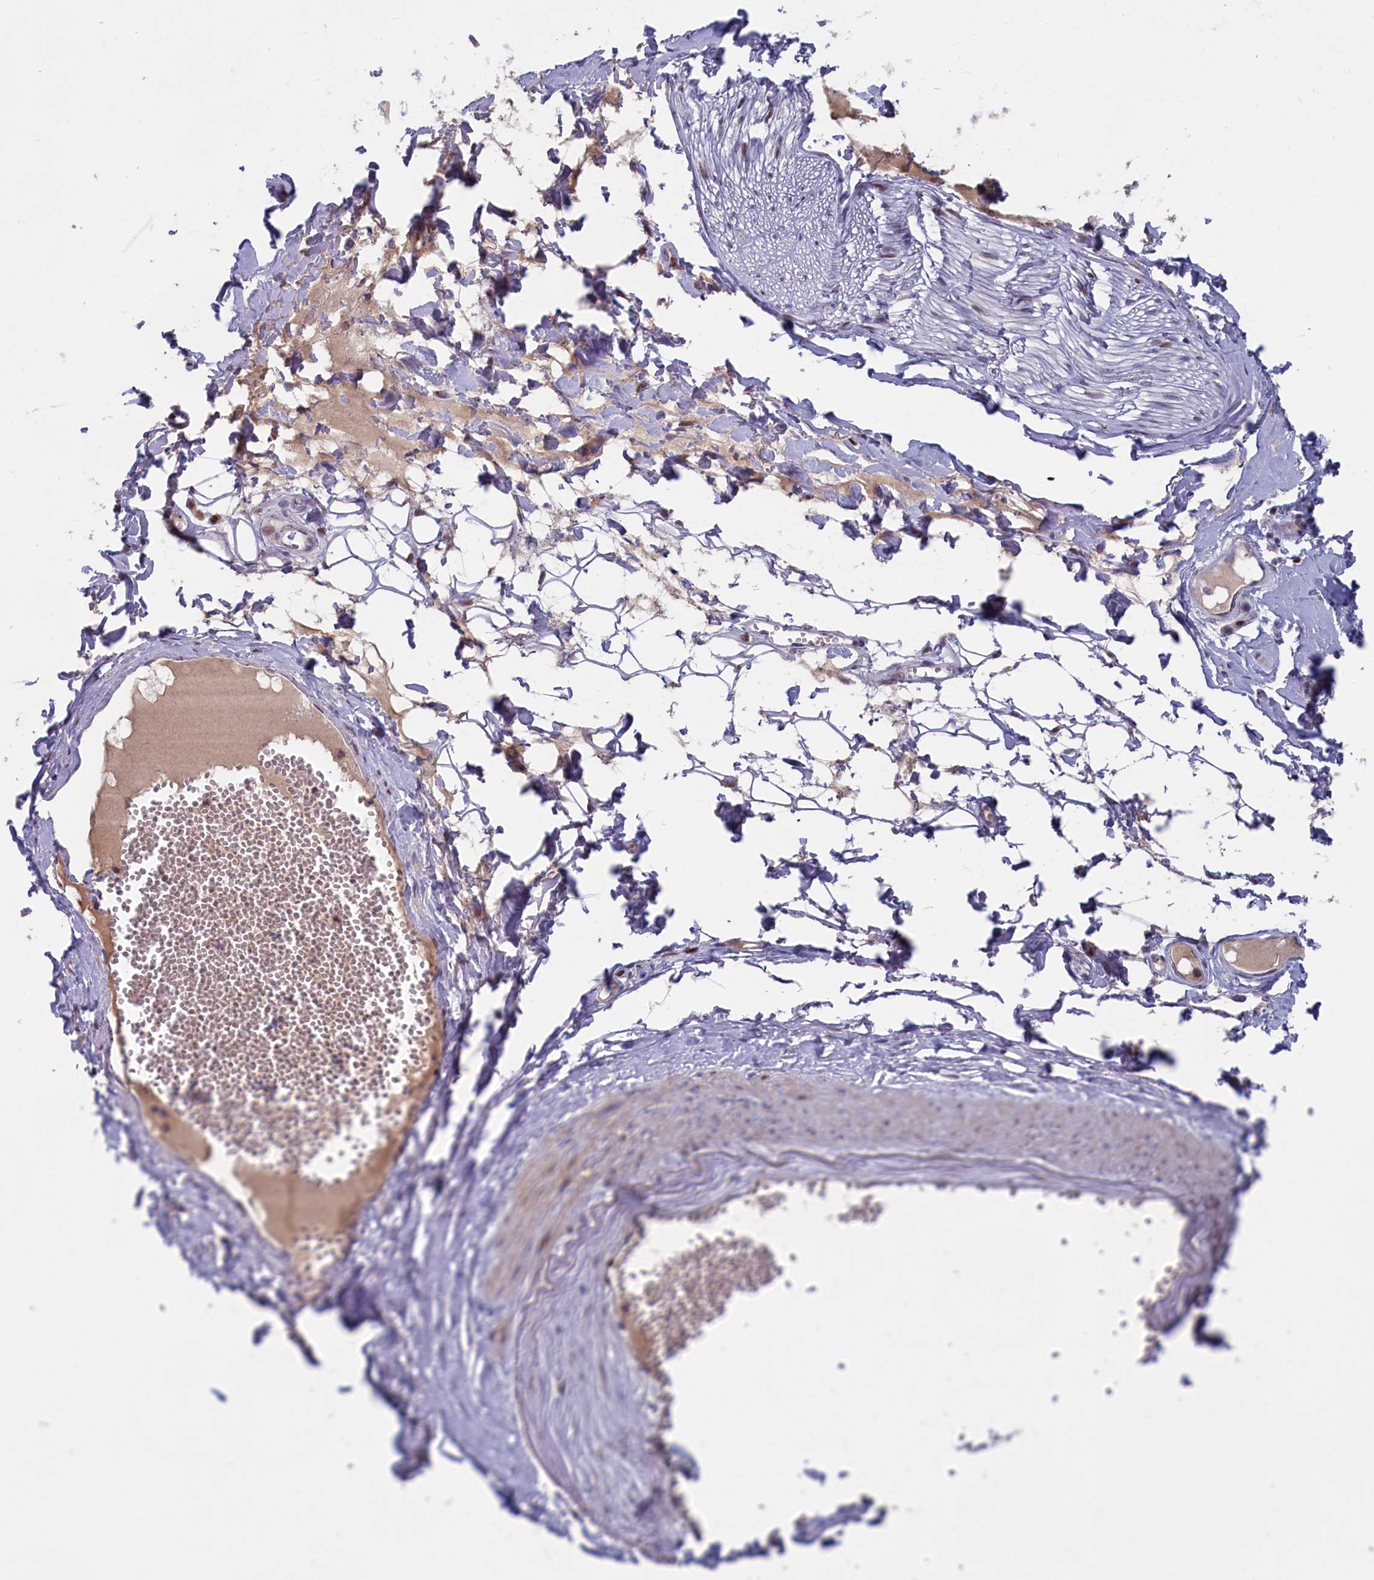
{"staining": {"intensity": "moderate", "quantity": "25%-75%", "location": "nuclear"}, "tissue": "adipose tissue", "cell_type": "Adipocytes", "image_type": "normal", "snomed": [{"axis": "morphology", "description": "Normal tissue, NOS"}, {"axis": "morphology", "description": "Inflammation, NOS"}, {"axis": "topography", "description": "Salivary gland"}, {"axis": "topography", "description": "Peripheral nerve tissue"}], "caption": "A photomicrograph of adipose tissue stained for a protein displays moderate nuclear brown staining in adipocytes. The protein of interest is shown in brown color, while the nuclei are stained blue.", "gene": "LIG1", "patient": {"sex": "female", "age": 75}}